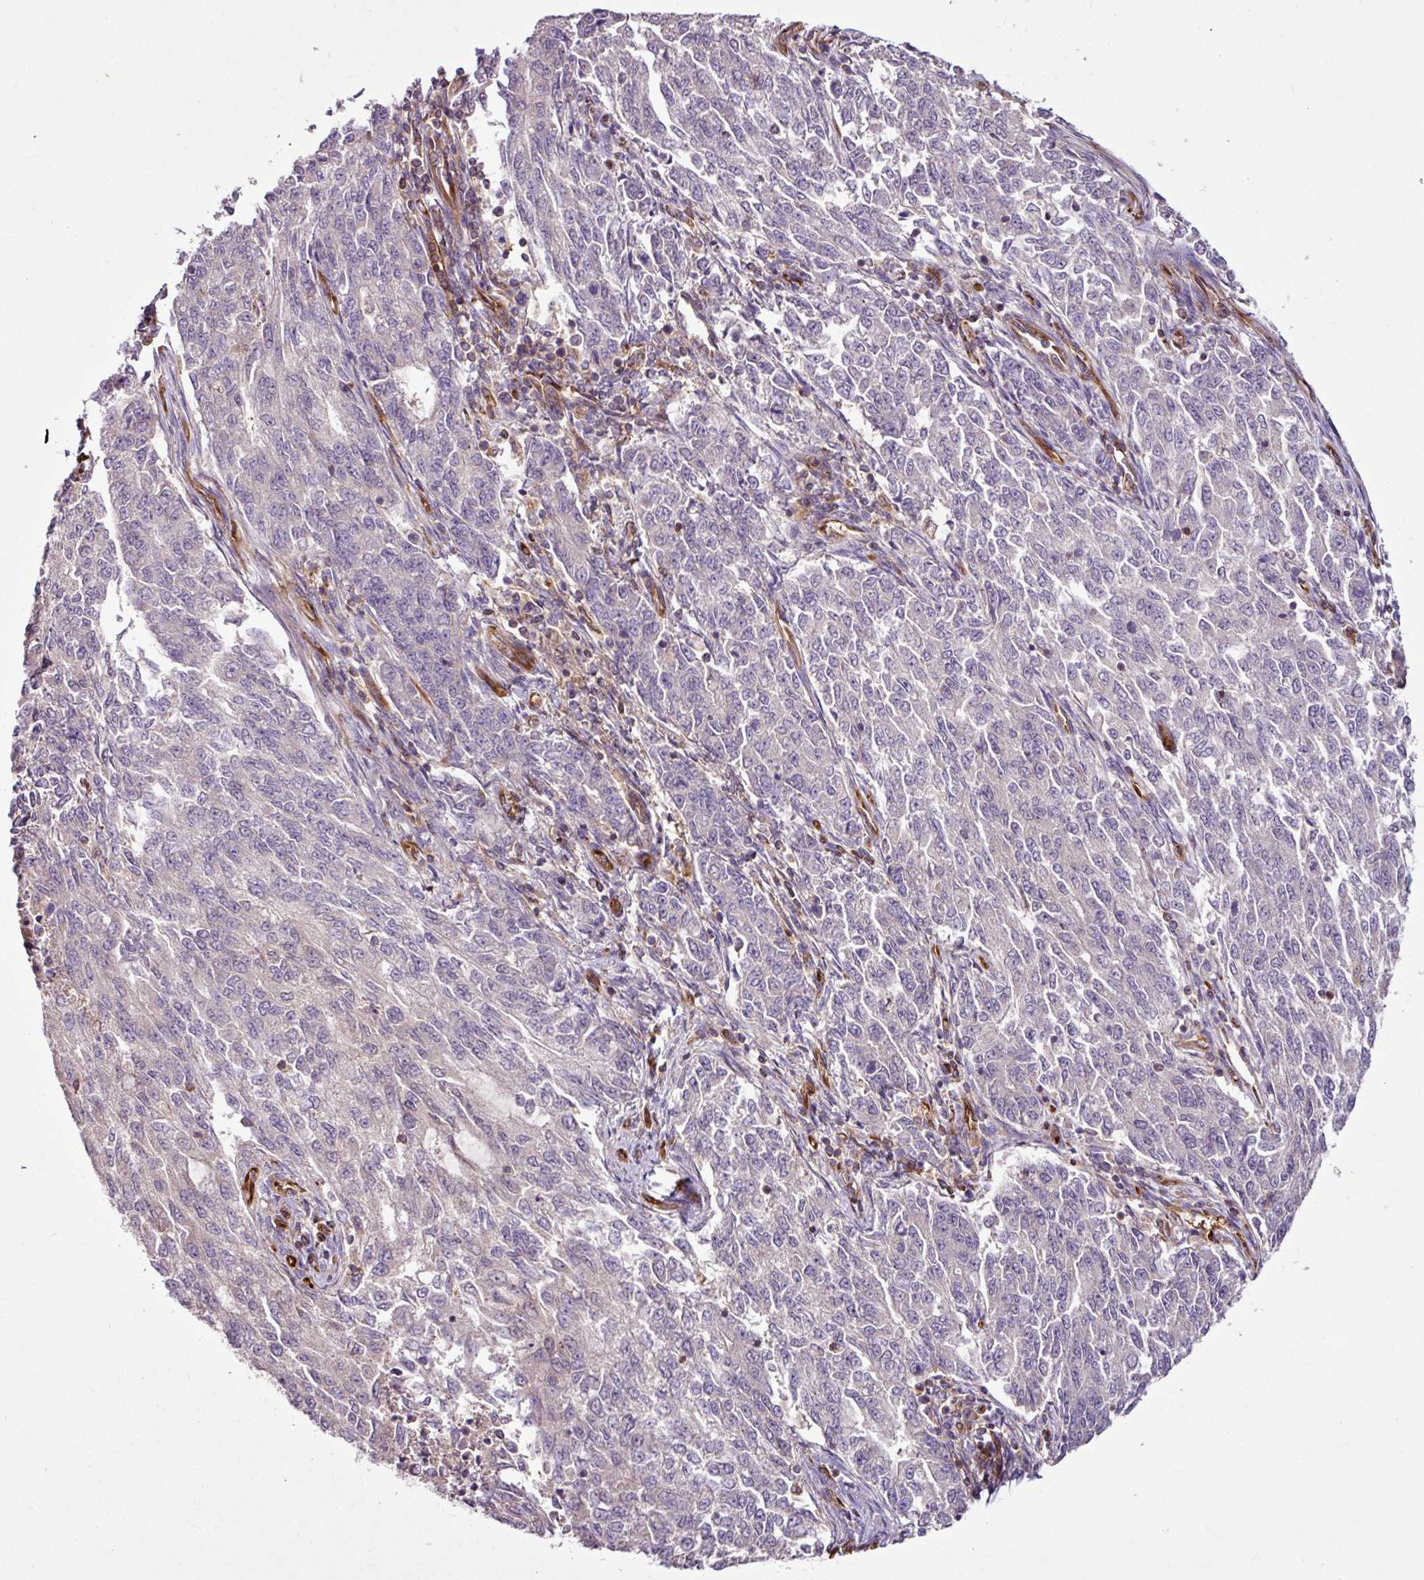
{"staining": {"intensity": "negative", "quantity": "none", "location": "none"}, "tissue": "endometrial cancer", "cell_type": "Tumor cells", "image_type": "cancer", "snomed": [{"axis": "morphology", "description": "Adenocarcinoma, NOS"}, {"axis": "topography", "description": "Endometrium"}], "caption": "This is an immunohistochemistry (IHC) image of human endometrial adenocarcinoma. There is no expression in tumor cells.", "gene": "ZNF106", "patient": {"sex": "female", "age": 50}}